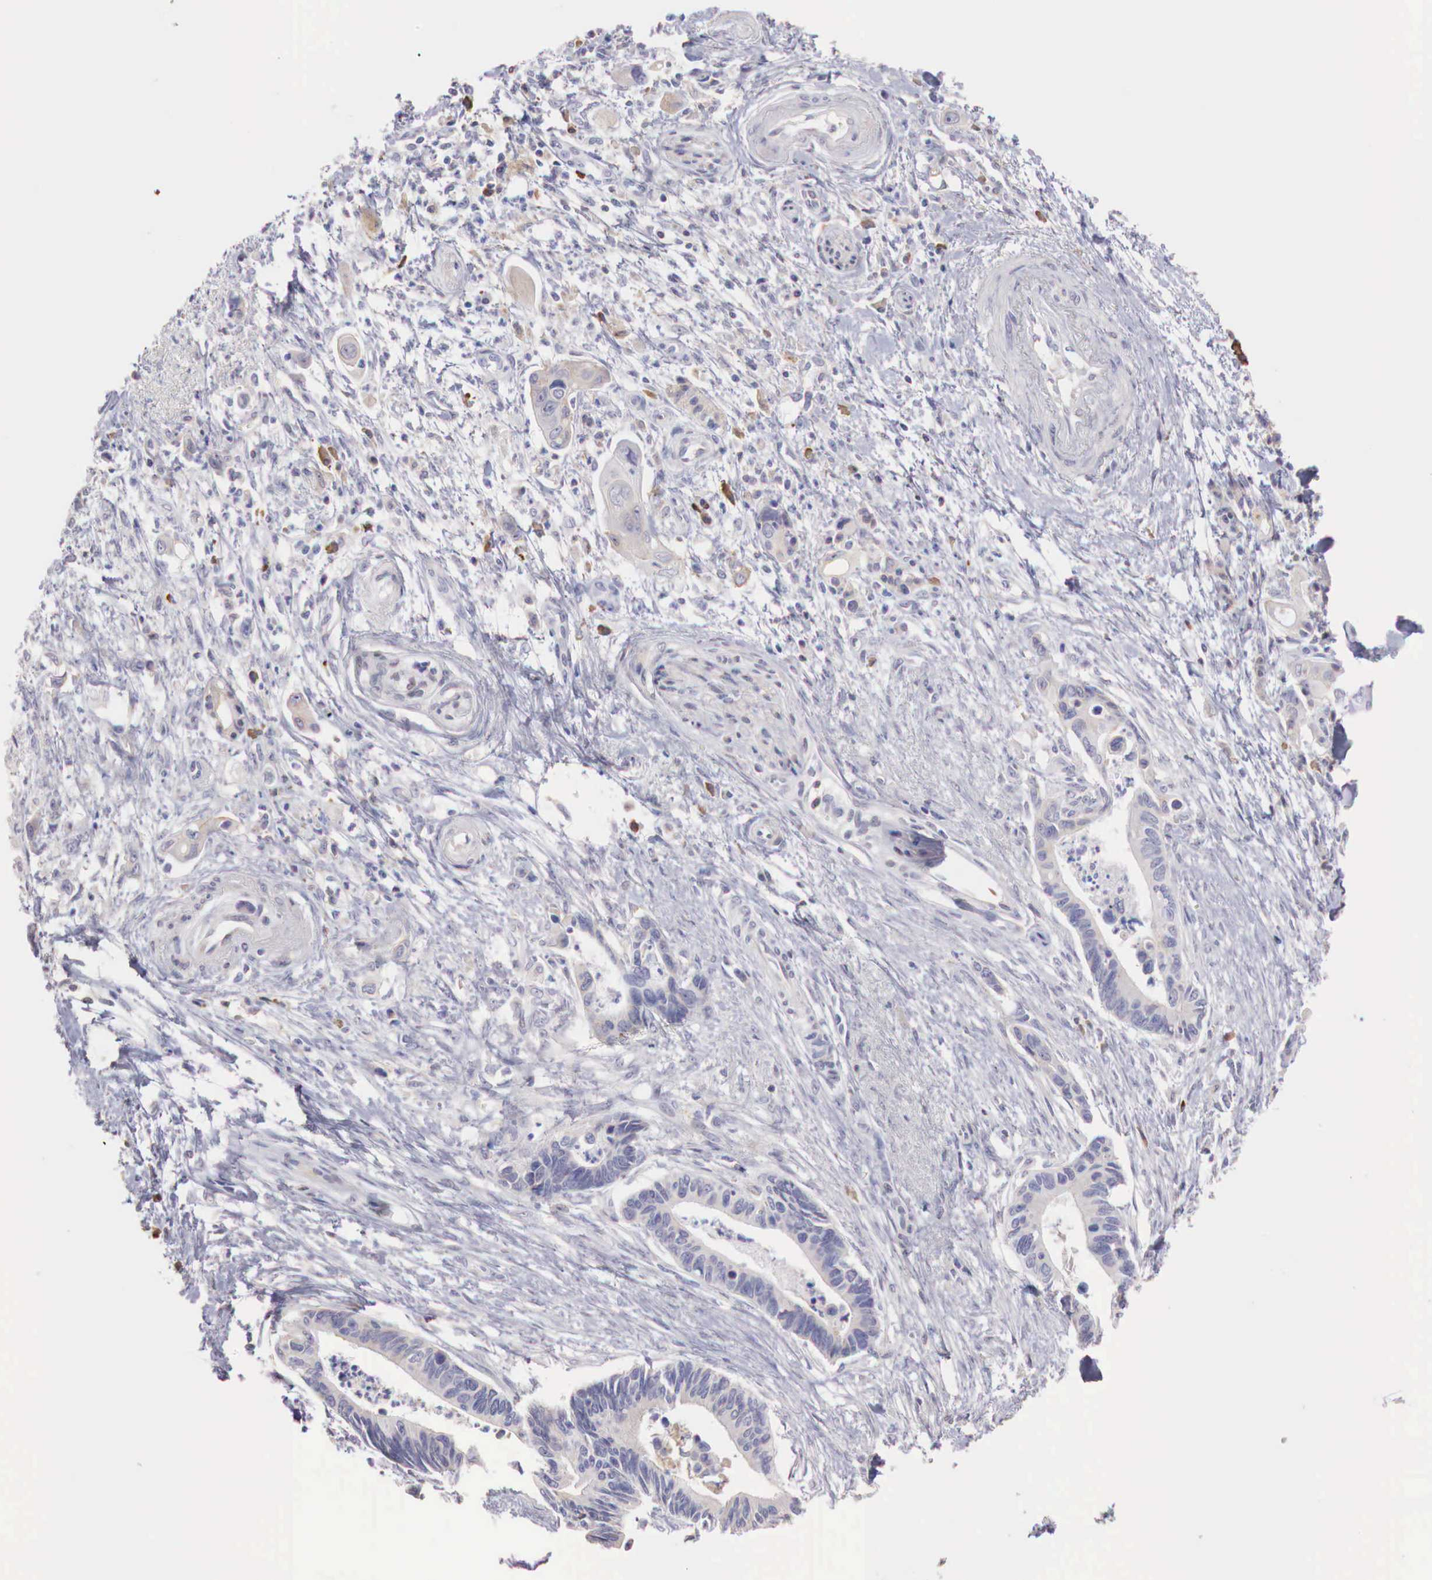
{"staining": {"intensity": "negative", "quantity": "none", "location": "none"}, "tissue": "pancreatic cancer", "cell_type": "Tumor cells", "image_type": "cancer", "snomed": [{"axis": "morphology", "description": "Adenocarcinoma, NOS"}, {"axis": "topography", "description": "Pancreas"}], "caption": "Immunohistochemical staining of pancreatic cancer demonstrates no significant staining in tumor cells.", "gene": "XPNPEP2", "patient": {"sex": "female", "age": 70}}